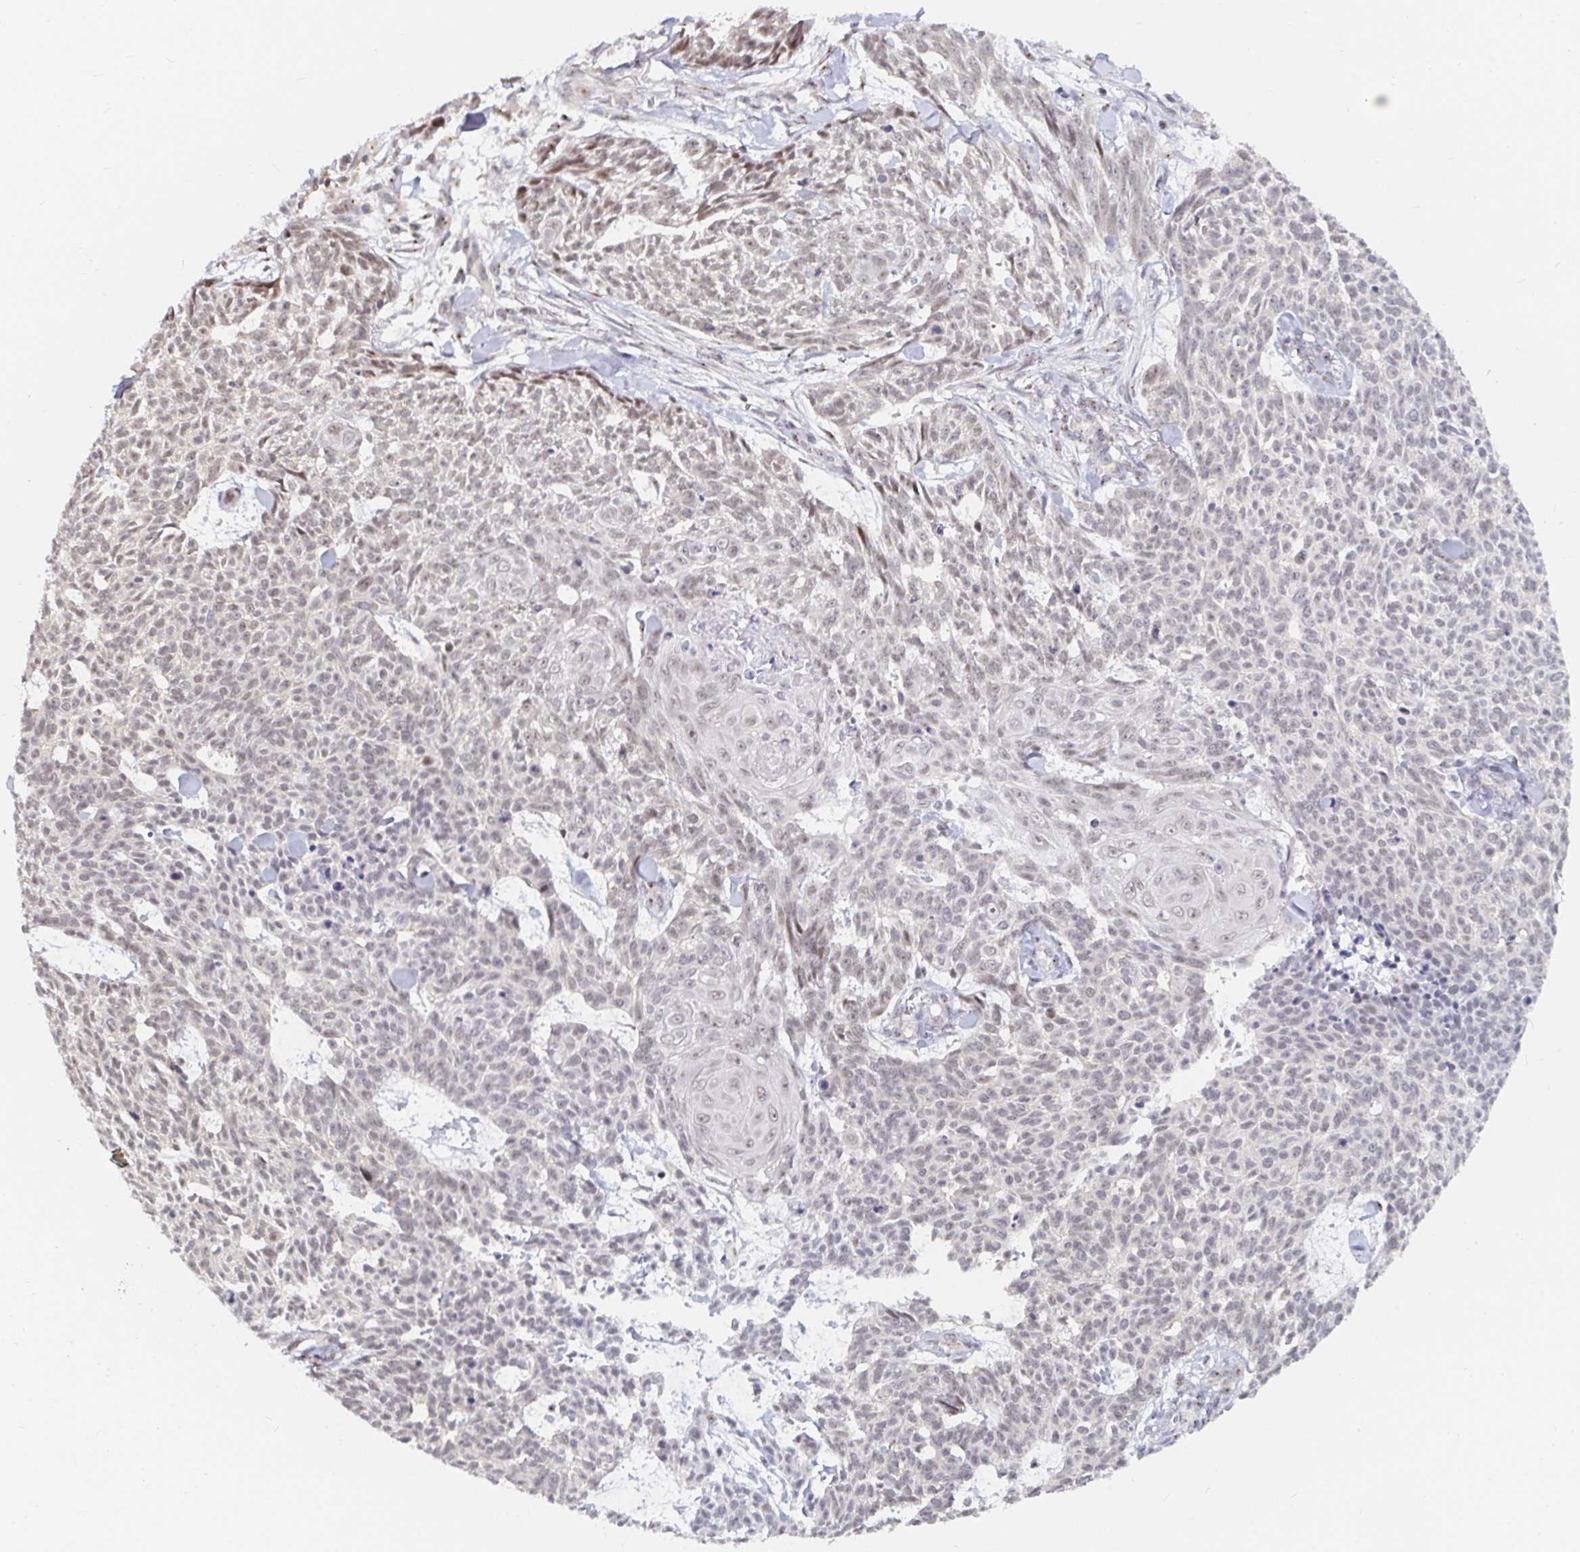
{"staining": {"intensity": "weak", "quantity": "25%-75%", "location": "nuclear"}, "tissue": "skin cancer", "cell_type": "Tumor cells", "image_type": "cancer", "snomed": [{"axis": "morphology", "description": "Basal cell carcinoma"}, {"axis": "topography", "description": "Skin"}], "caption": "IHC (DAB (3,3'-diaminobenzidine)) staining of human skin basal cell carcinoma demonstrates weak nuclear protein expression in approximately 25%-75% of tumor cells. Immunohistochemistry (ihc) stains the protein in brown and the nuclei are stained blue.", "gene": "CHD2", "patient": {"sex": "female", "age": 93}}